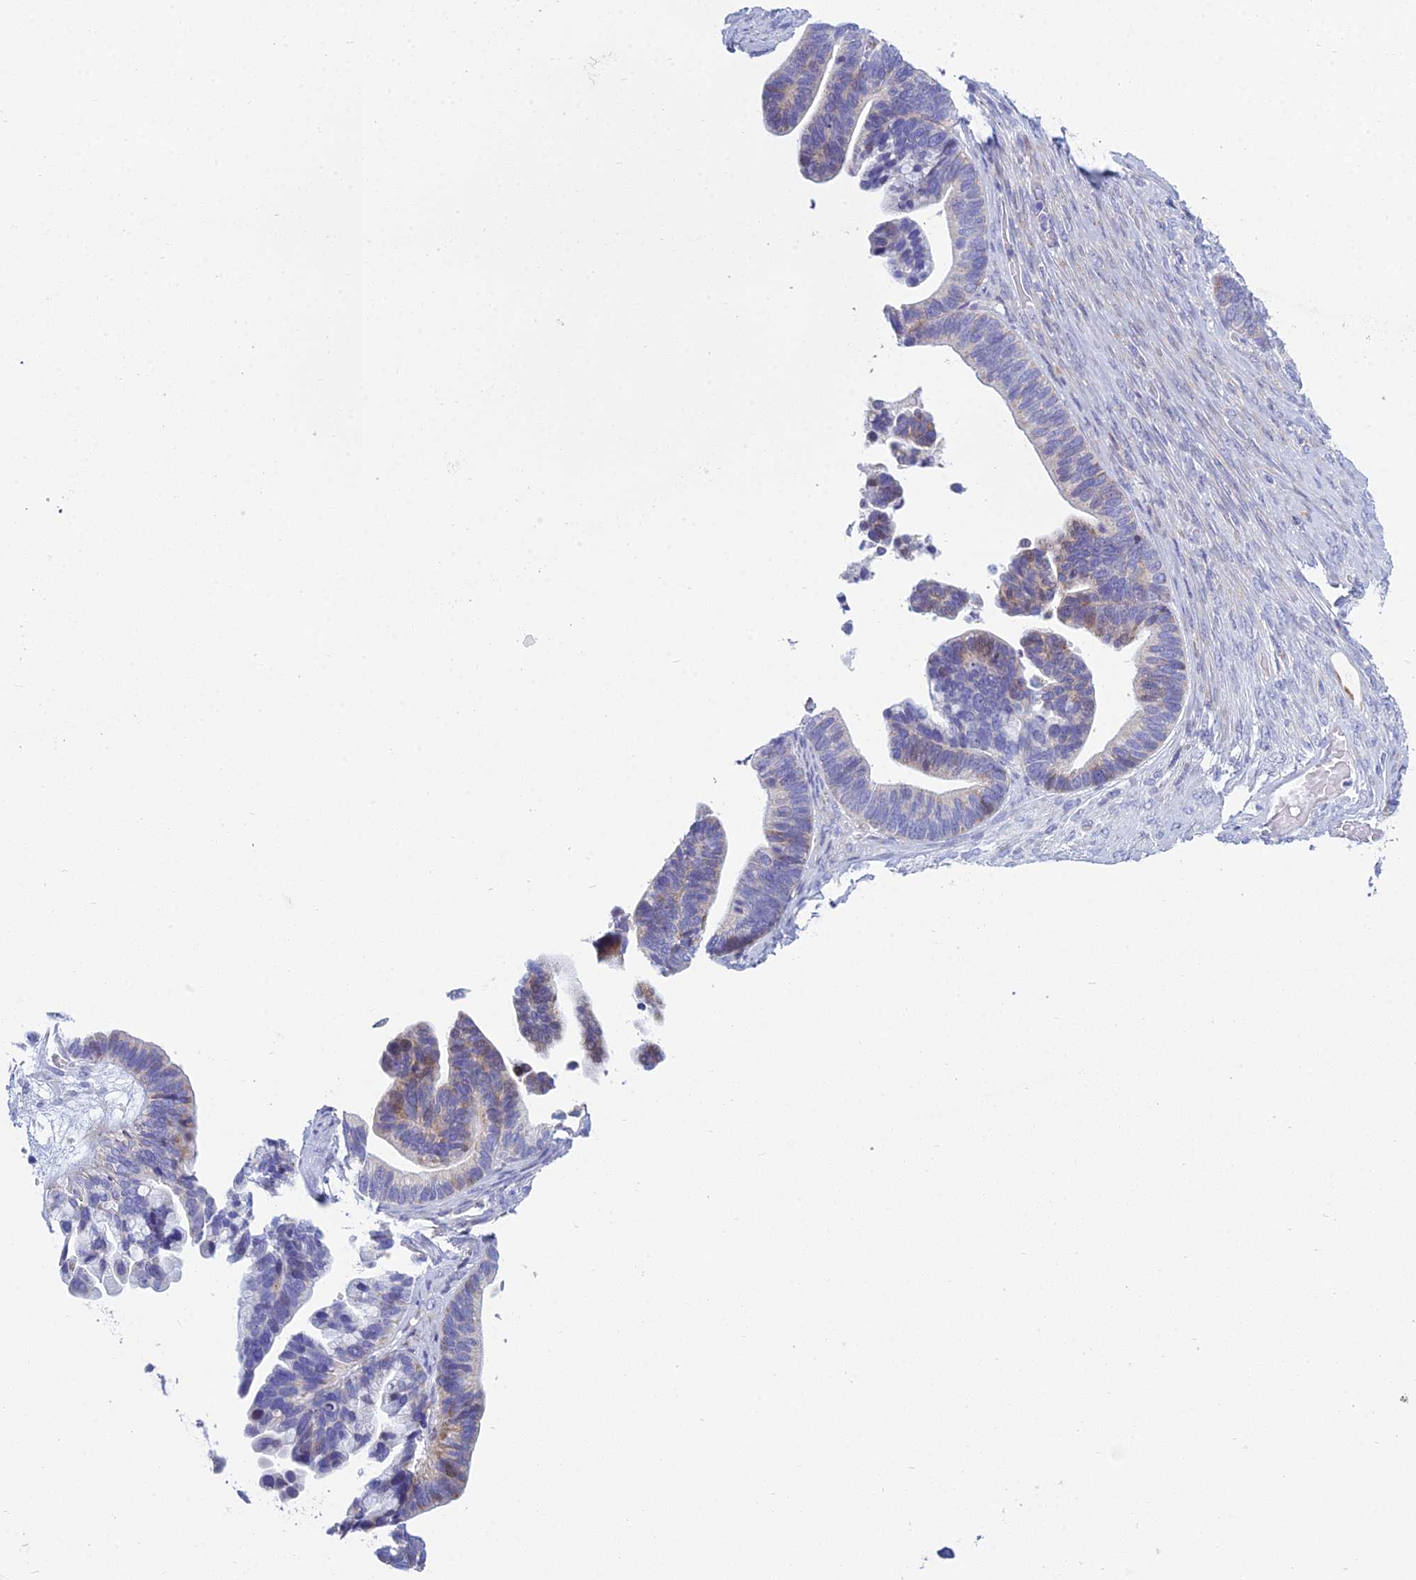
{"staining": {"intensity": "weak", "quantity": "<25%", "location": "cytoplasmic/membranous"}, "tissue": "ovarian cancer", "cell_type": "Tumor cells", "image_type": "cancer", "snomed": [{"axis": "morphology", "description": "Cystadenocarcinoma, serous, NOS"}, {"axis": "topography", "description": "Ovary"}], "caption": "An image of ovarian serous cystadenocarcinoma stained for a protein demonstrates no brown staining in tumor cells. Nuclei are stained in blue.", "gene": "PRR13", "patient": {"sex": "female", "age": 56}}